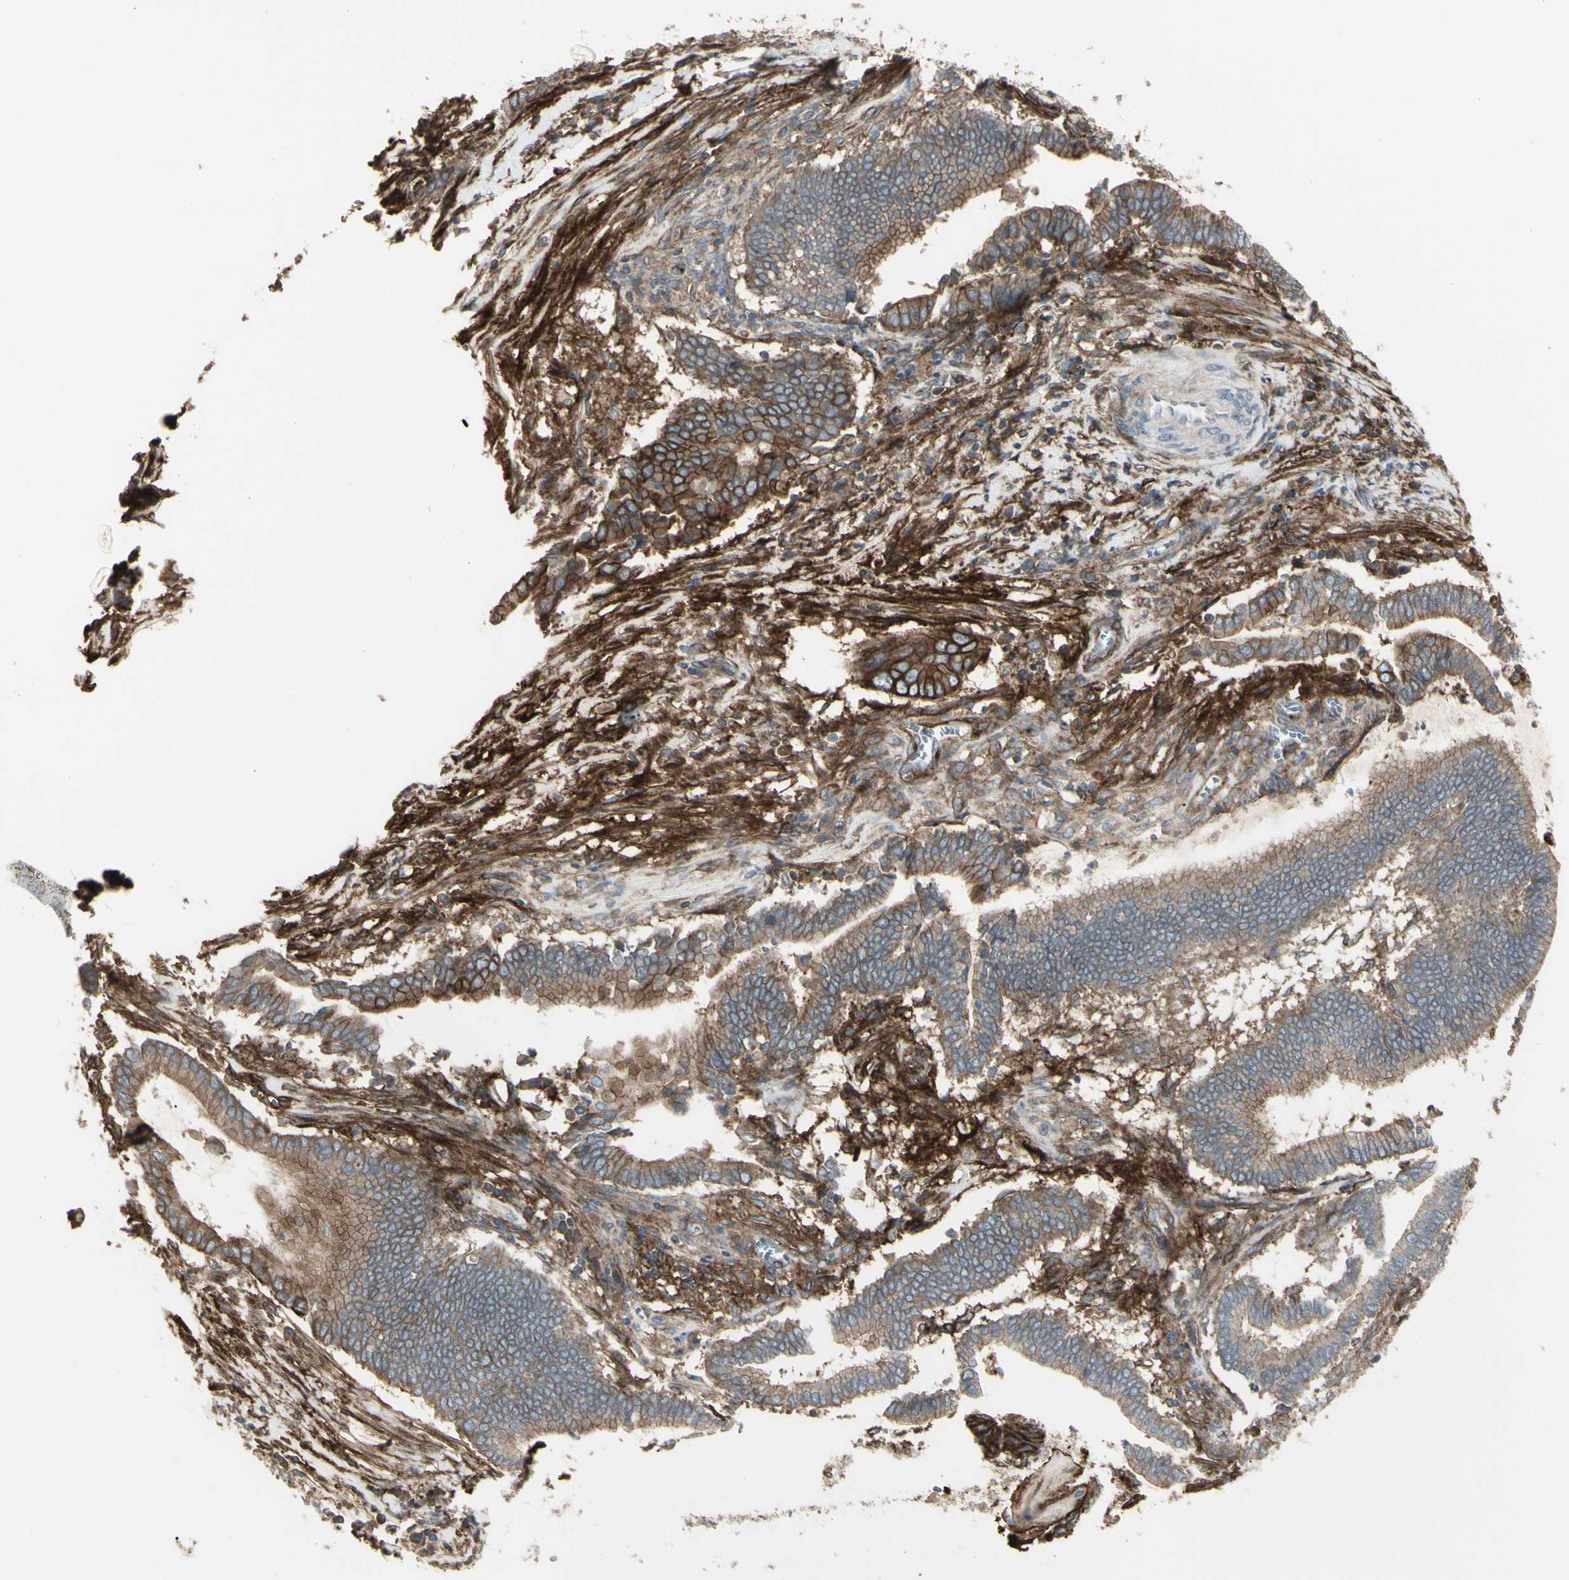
{"staining": {"intensity": "moderate", "quantity": "25%-75%", "location": "cytoplasmic/membranous"}, "tissue": "cervical cancer", "cell_type": "Tumor cells", "image_type": "cancer", "snomed": [{"axis": "morphology", "description": "Adenocarcinoma, NOS"}, {"axis": "topography", "description": "Cervix"}], "caption": "Human cervical cancer (adenocarcinoma) stained with a brown dye reveals moderate cytoplasmic/membranous positive staining in about 25%-75% of tumor cells.", "gene": "CD276", "patient": {"sex": "female", "age": 44}}